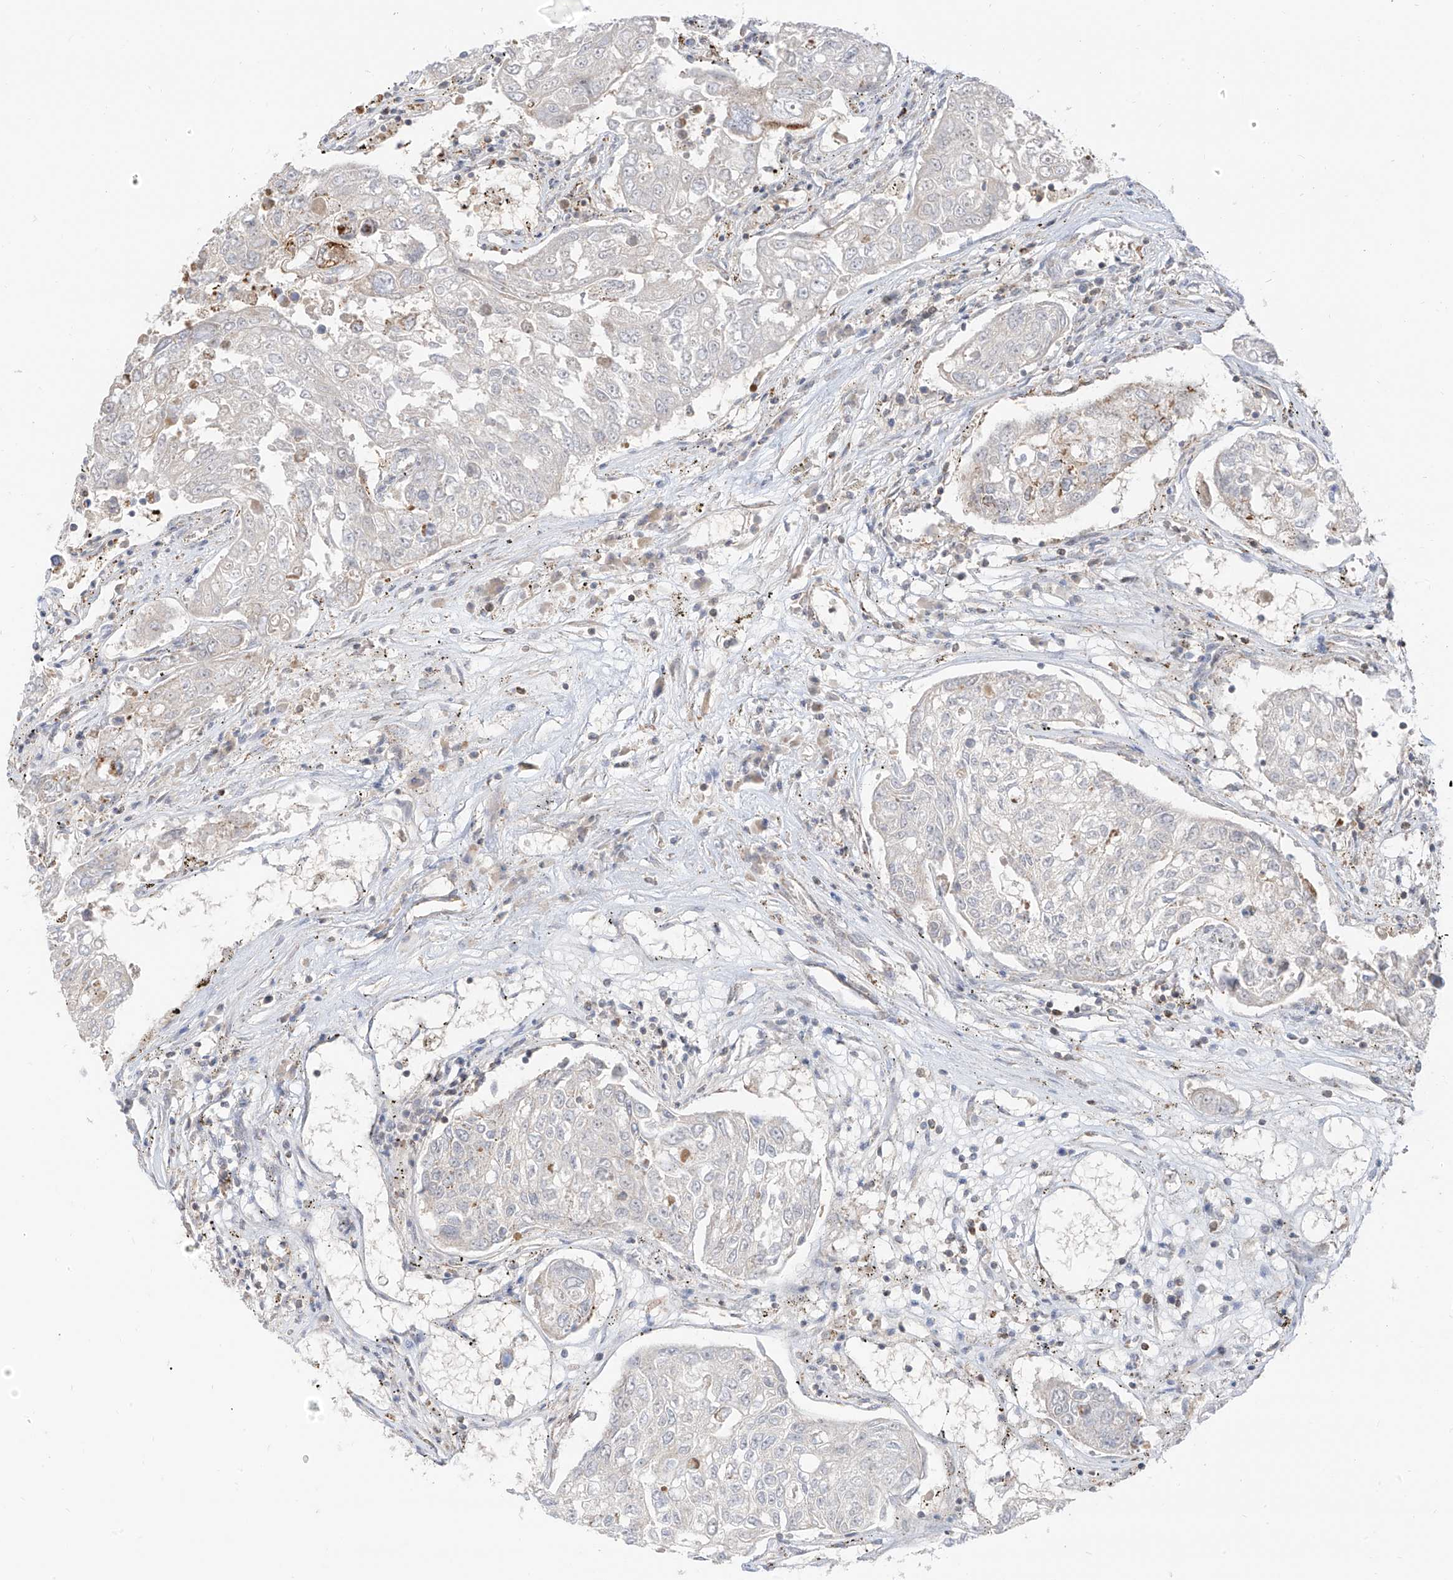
{"staining": {"intensity": "negative", "quantity": "none", "location": "none"}, "tissue": "urothelial cancer", "cell_type": "Tumor cells", "image_type": "cancer", "snomed": [{"axis": "morphology", "description": "Urothelial carcinoma, High grade"}, {"axis": "topography", "description": "Lymph node"}, {"axis": "topography", "description": "Urinary bladder"}], "caption": "The image demonstrates no staining of tumor cells in urothelial cancer.", "gene": "ETHE1", "patient": {"sex": "male", "age": 51}}